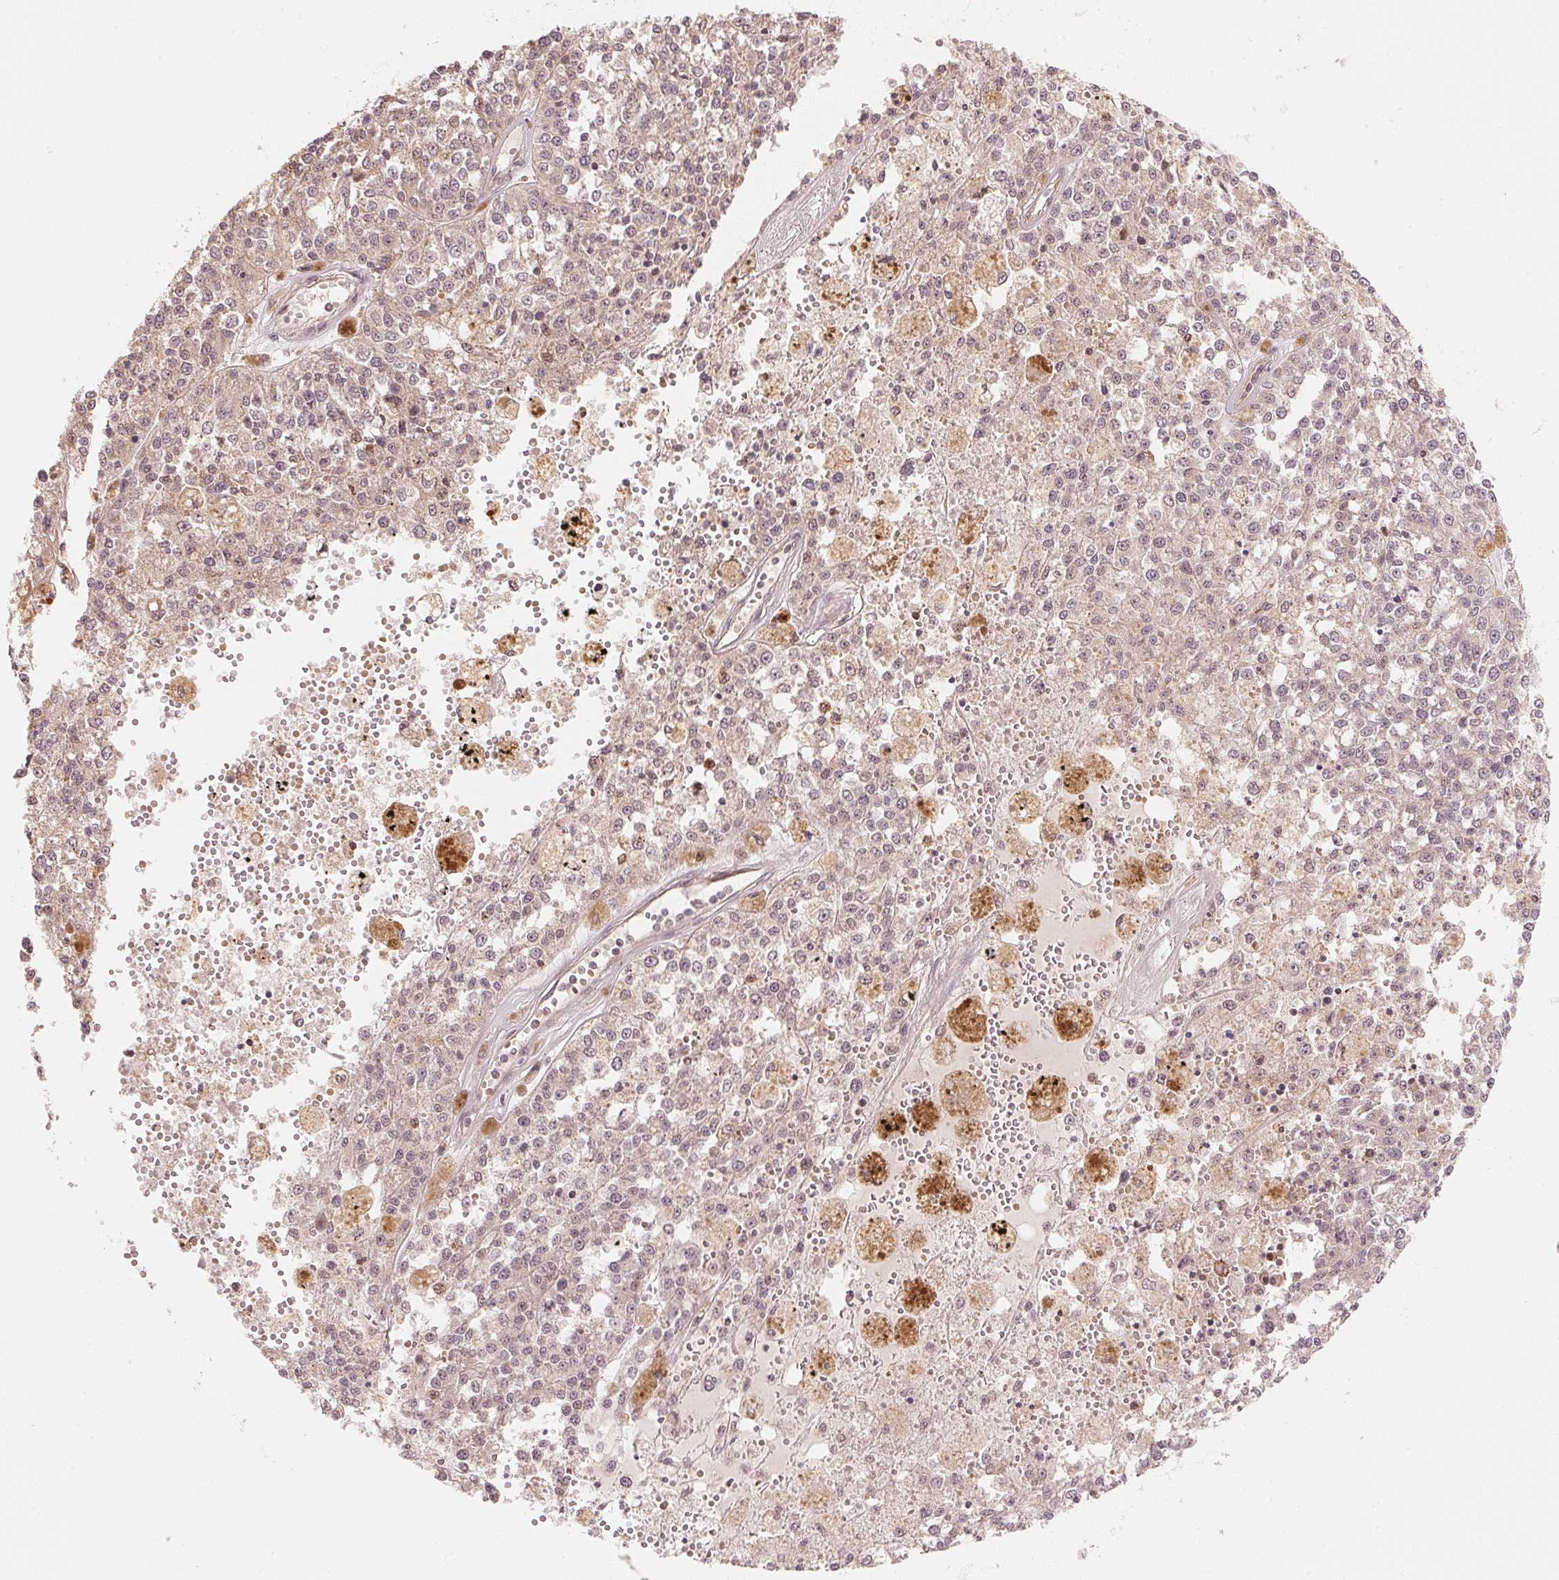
{"staining": {"intensity": "negative", "quantity": "none", "location": "none"}, "tissue": "melanoma", "cell_type": "Tumor cells", "image_type": "cancer", "snomed": [{"axis": "morphology", "description": "Malignant melanoma, Metastatic site"}, {"axis": "topography", "description": "Lymph node"}], "caption": "IHC of melanoma shows no staining in tumor cells.", "gene": "PRKN", "patient": {"sex": "female", "age": 64}}